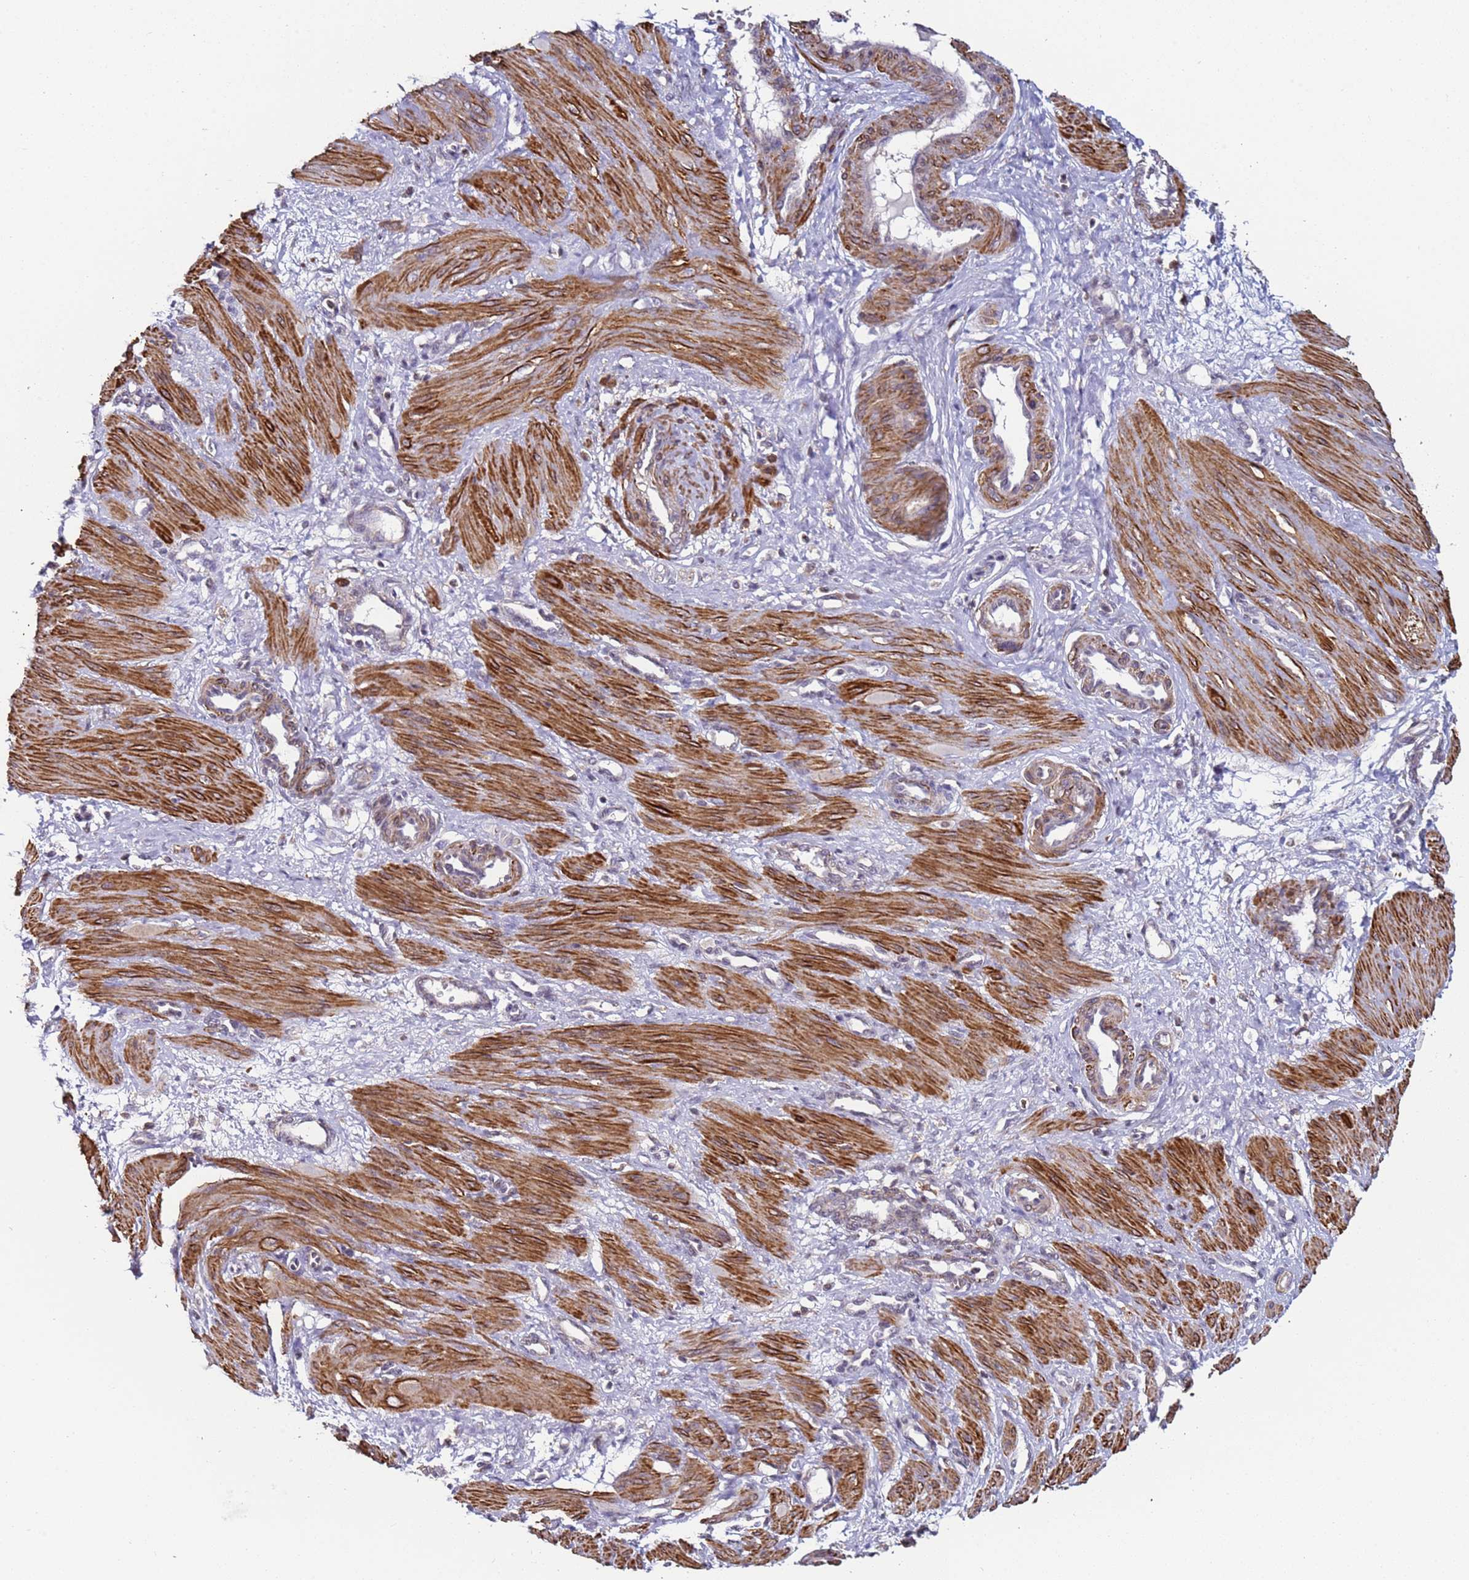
{"staining": {"intensity": "strong", "quantity": ">75%", "location": "cytoplasmic/membranous"}, "tissue": "smooth muscle", "cell_type": "Smooth muscle cells", "image_type": "normal", "snomed": [{"axis": "morphology", "description": "Normal tissue, NOS"}, {"axis": "topography", "description": "Endometrium"}], "caption": "Protein analysis of unremarkable smooth muscle displays strong cytoplasmic/membranous positivity in approximately >75% of smooth muscle cells. (IHC, brightfield microscopy, high magnification).", "gene": "SNAPC4", "patient": {"sex": "female", "age": 33}}